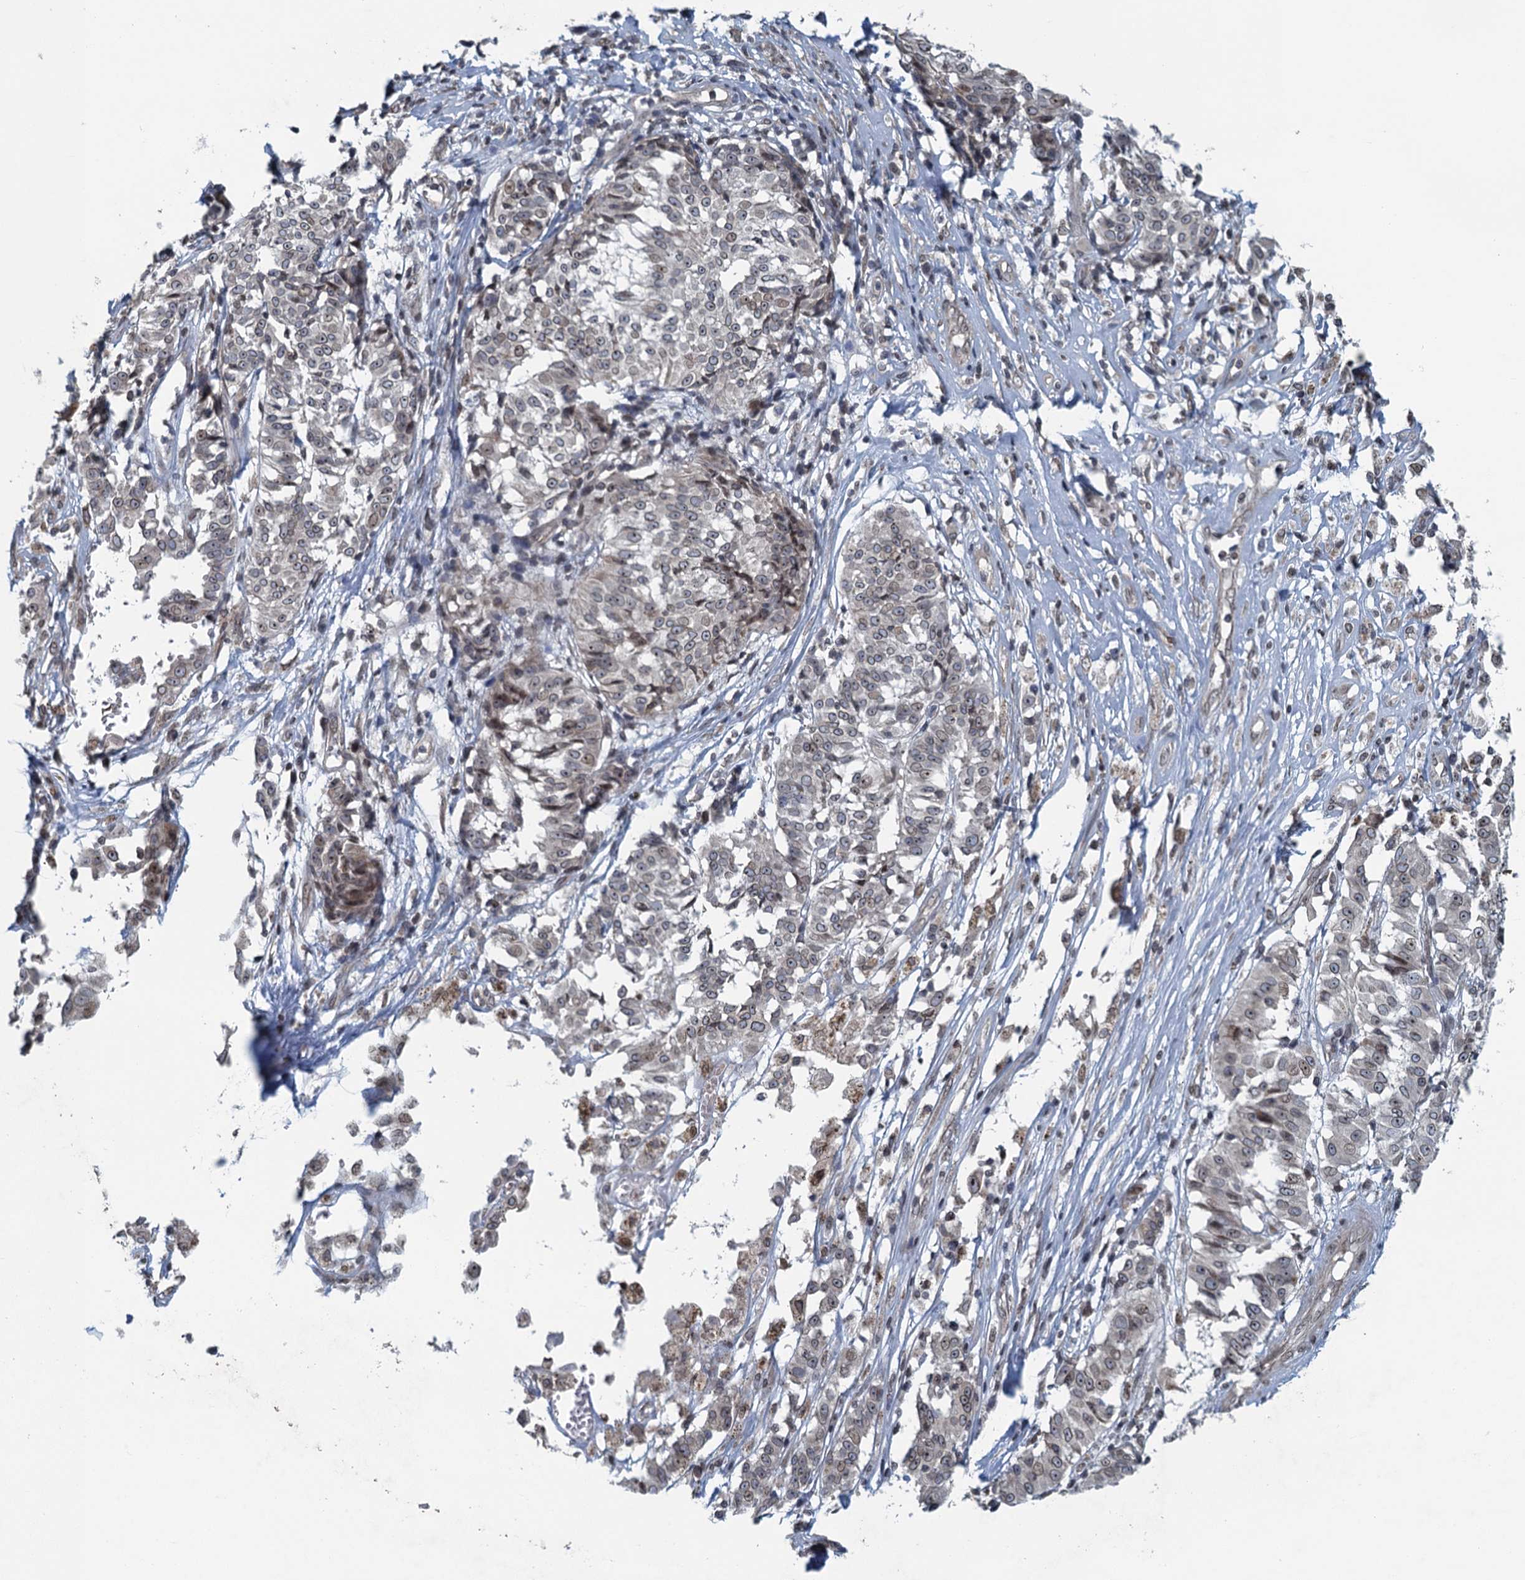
{"staining": {"intensity": "weak", "quantity": "<25%", "location": "cytoplasmic/membranous,nuclear"}, "tissue": "melanoma", "cell_type": "Tumor cells", "image_type": "cancer", "snomed": [{"axis": "morphology", "description": "Malignant melanoma, NOS"}, {"axis": "topography", "description": "Skin"}], "caption": "High magnification brightfield microscopy of melanoma stained with DAB (3,3'-diaminobenzidine) (brown) and counterstained with hematoxylin (blue): tumor cells show no significant positivity. Nuclei are stained in blue.", "gene": "CCDC34", "patient": {"sex": "female", "age": 72}}